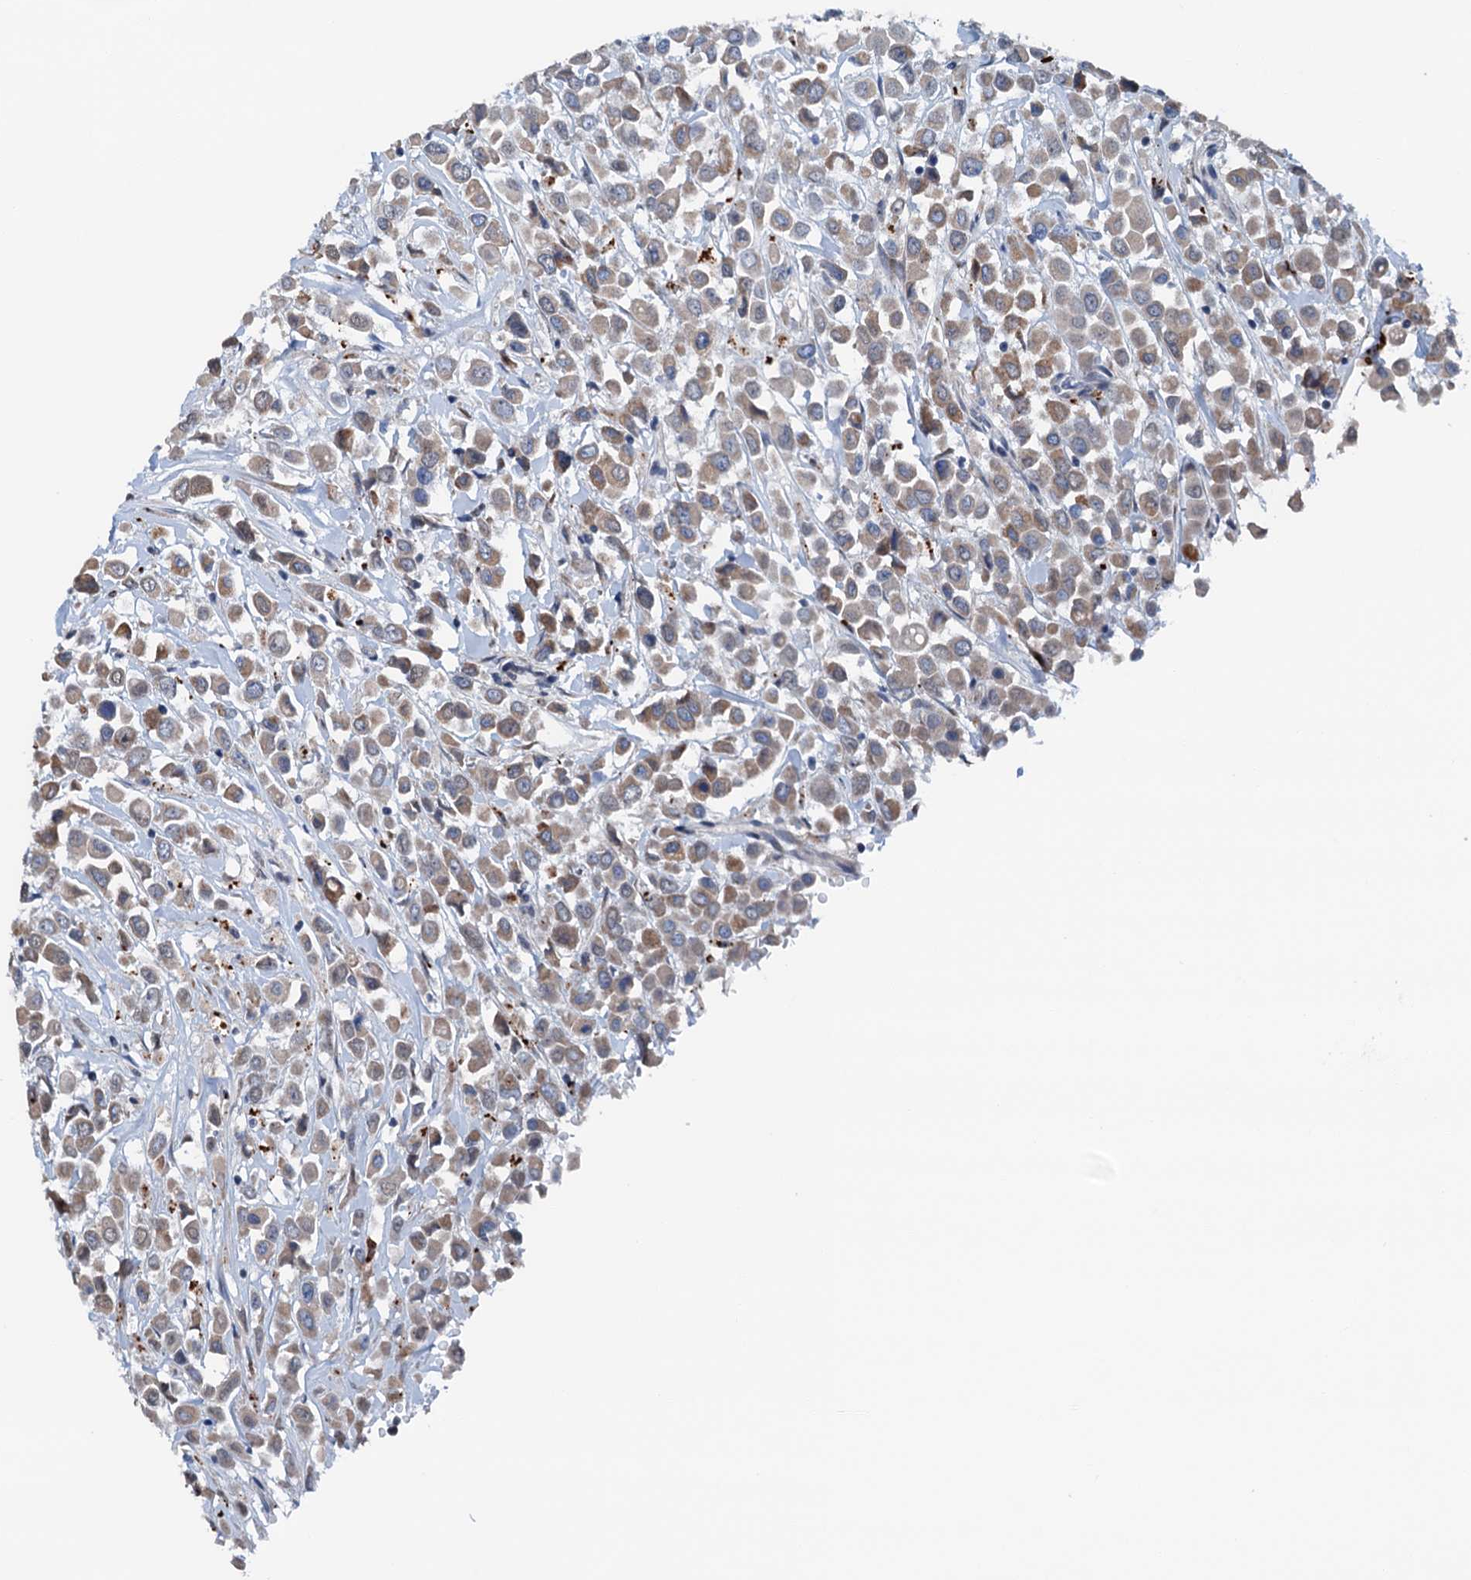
{"staining": {"intensity": "moderate", "quantity": "25%-75%", "location": "cytoplasmic/membranous"}, "tissue": "breast cancer", "cell_type": "Tumor cells", "image_type": "cancer", "snomed": [{"axis": "morphology", "description": "Duct carcinoma"}, {"axis": "topography", "description": "Breast"}], "caption": "Brown immunohistochemical staining in breast cancer exhibits moderate cytoplasmic/membranous positivity in approximately 25%-75% of tumor cells.", "gene": "SHLD1", "patient": {"sex": "female", "age": 61}}